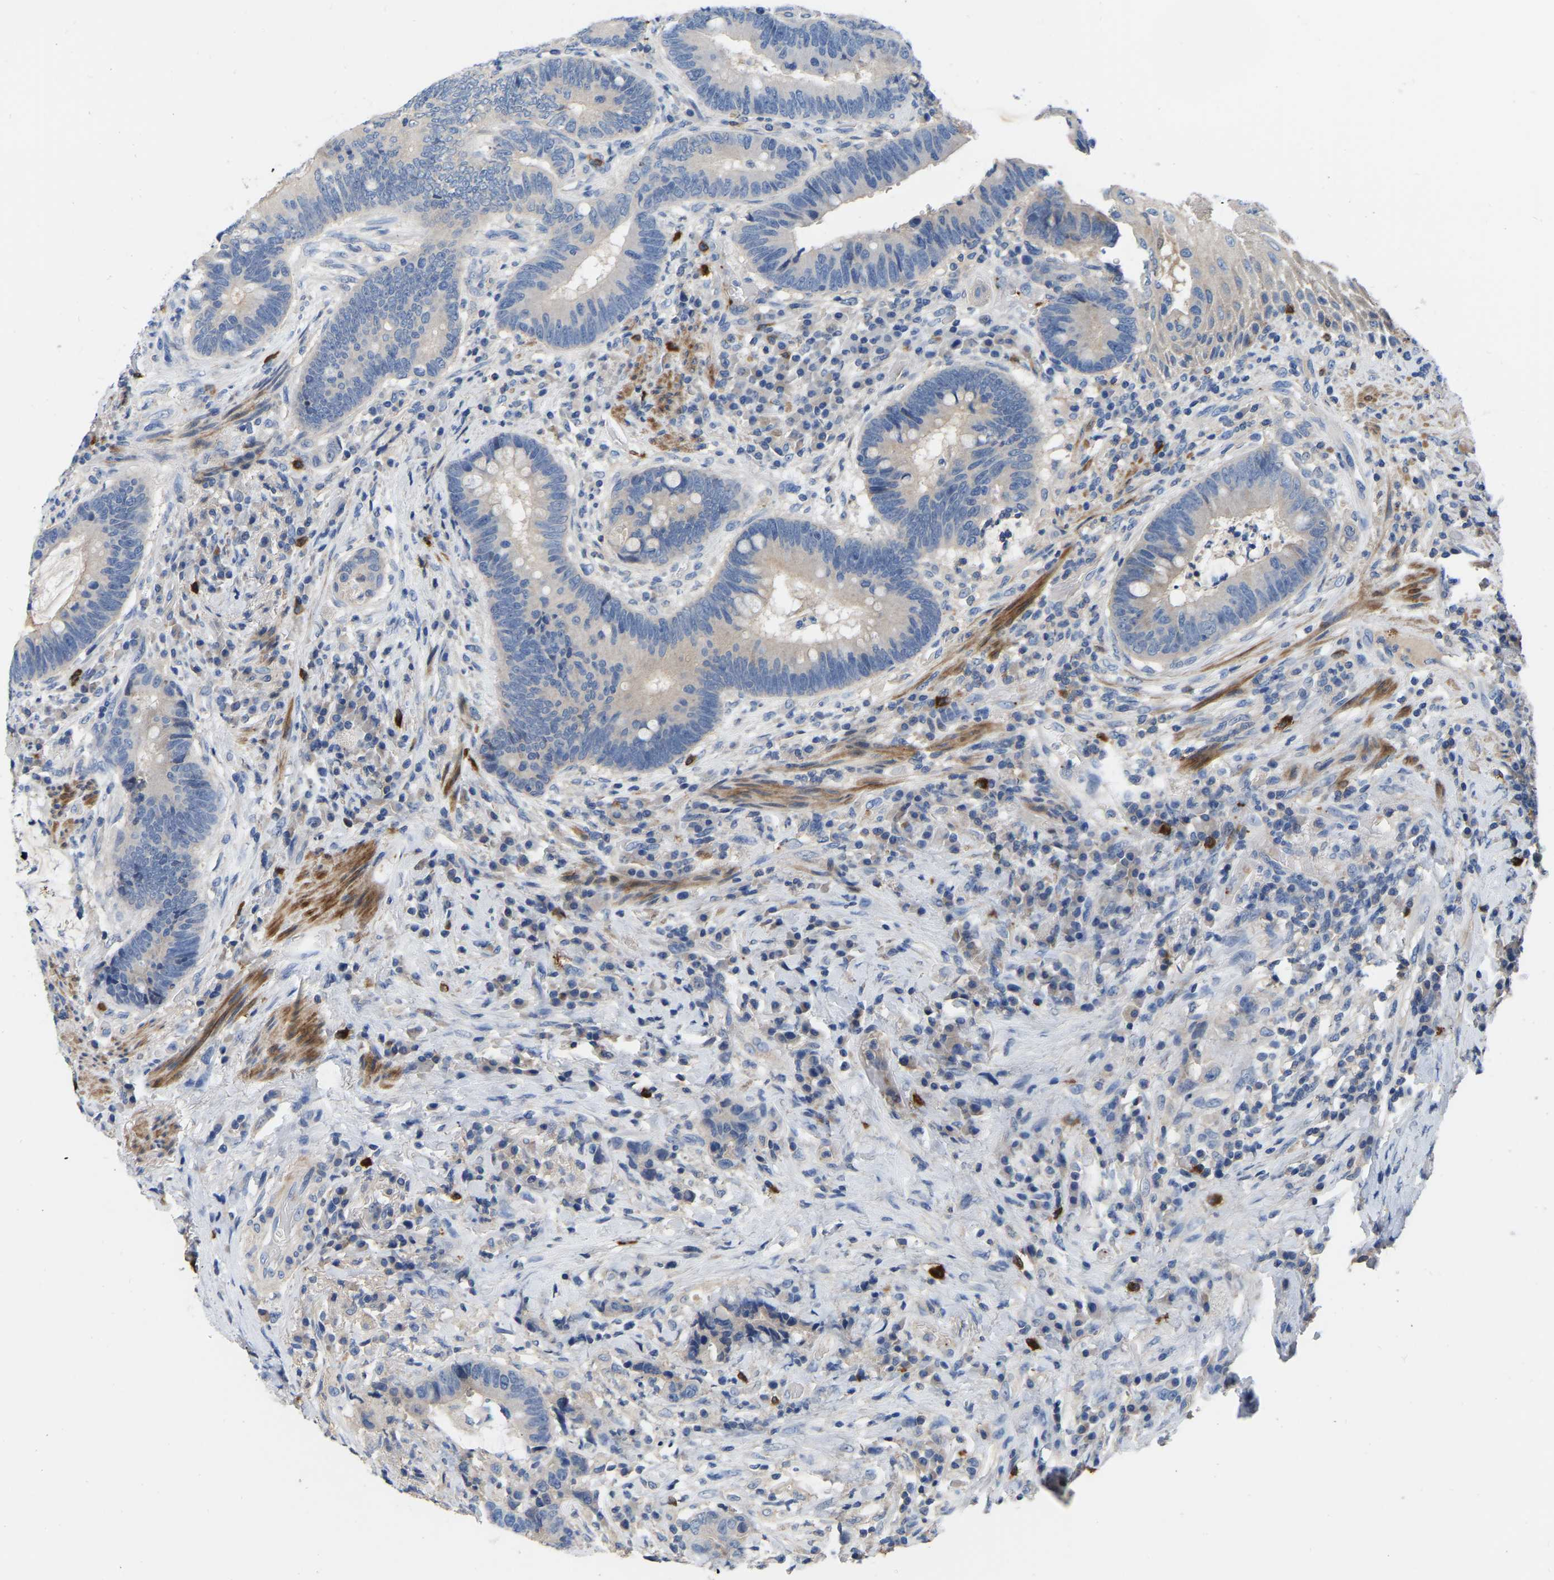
{"staining": {"intensity": "negative", "quantity": "none", "location": "none"}, "tissue": "colorectal cancer", "cell_type": "Tumor cells", "image_type": "cancer", "snomed": [{"axis": "morphology", "description": "Adenocarcinoma, NOS"}, {"axis": "topography", "description": "Rectum"}, {"axis": "topography", "description": "Anal"}], "caption": "Immunohistochemistry photomicrograph of human colorectal cancer stained for a protein (brown), which exhibits no staining in tumor cells.", "gene": "RAB27B", "patient": {"sex": "female", "age": 89}}